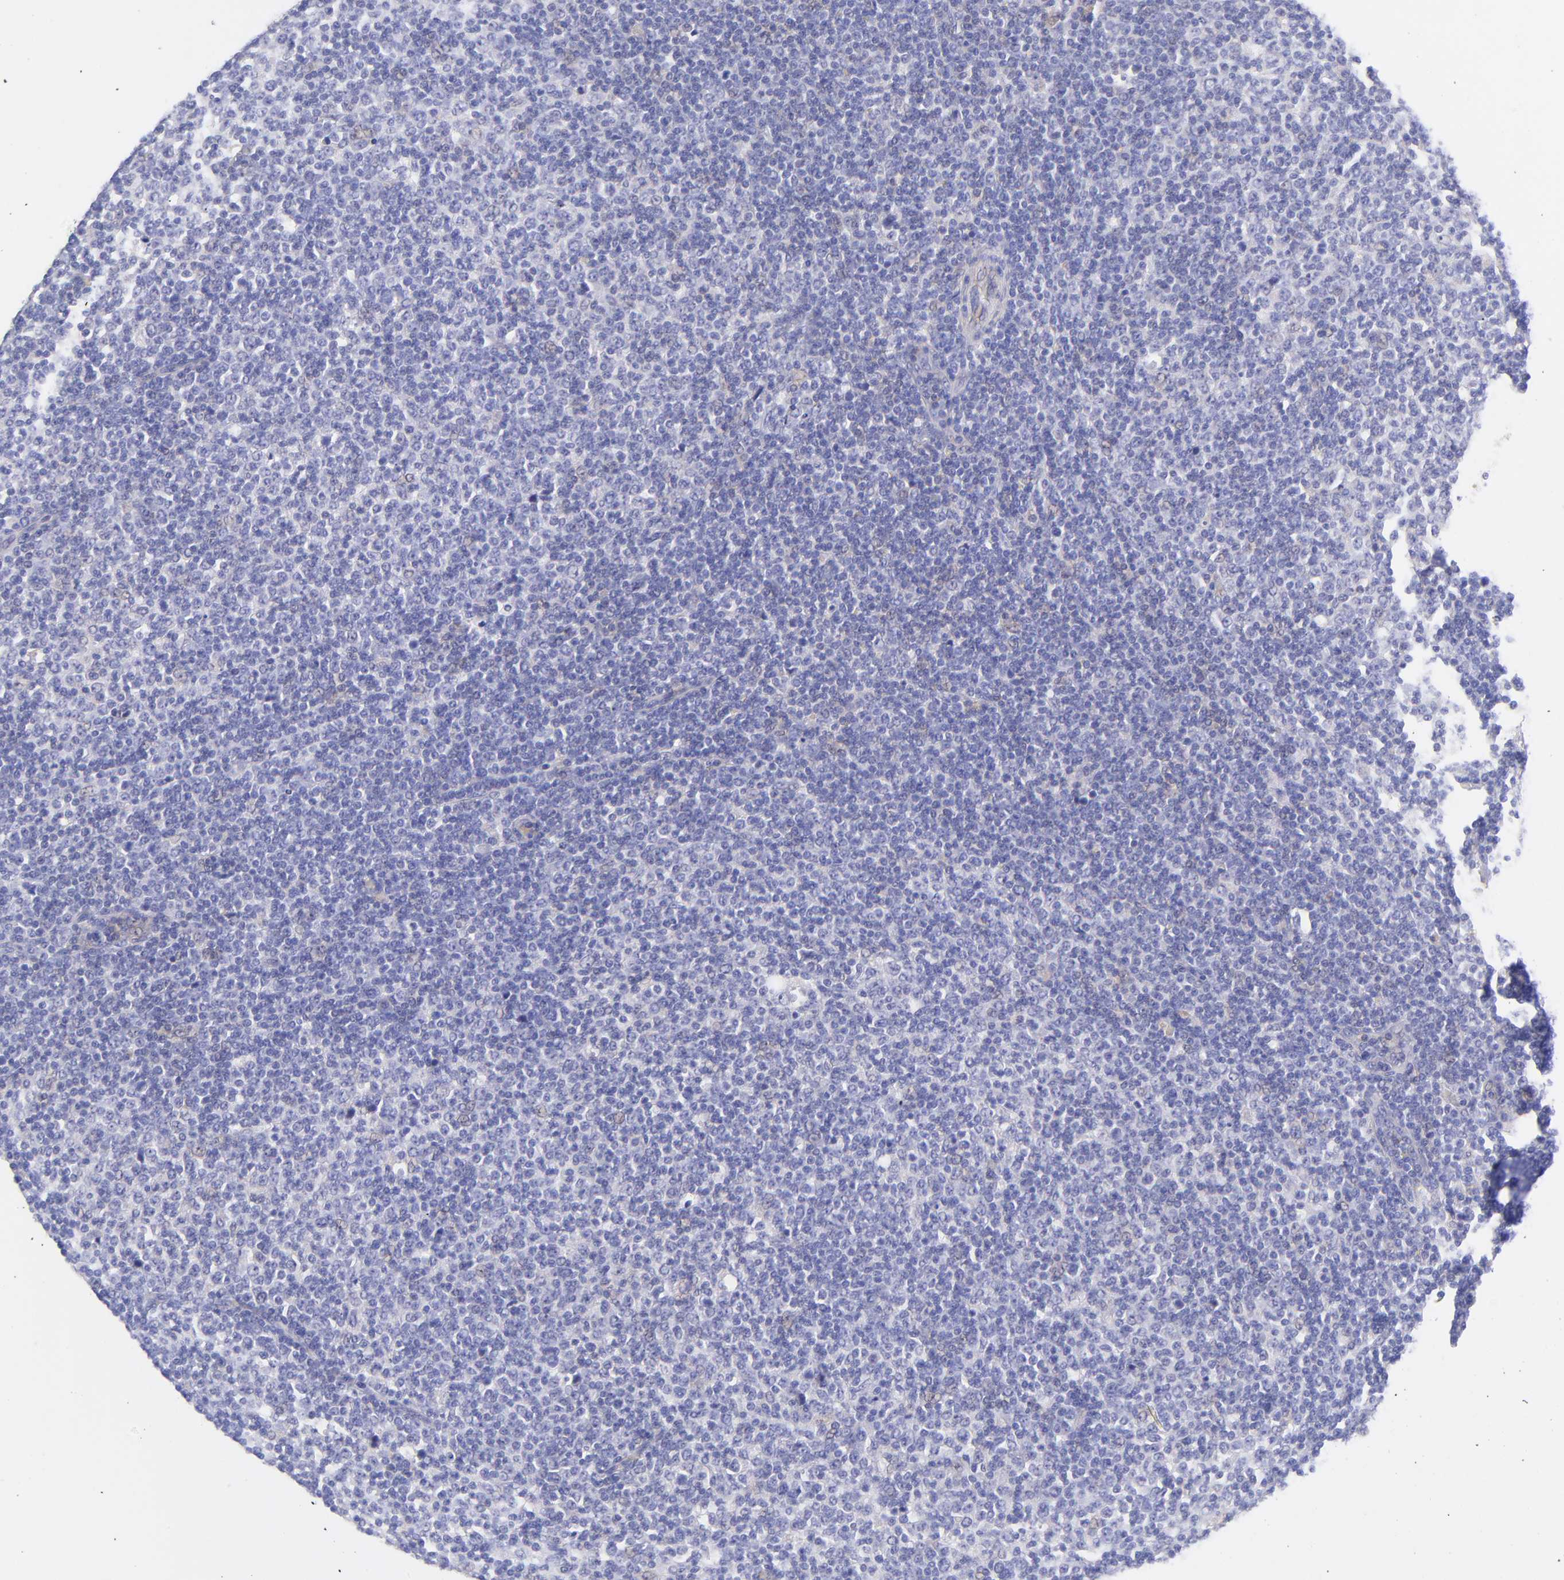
{"staining": {"intensity": "negative", "quantity": "none", "location": "none"}, "tissue": "lymphoma", "cell_type": "Tumor cells", "image_type": "cancer", "snomed": [{"axis": "morphology", "description": "Malignant lymphoma, non-Hodgkin's type, Low grade"}, {"axis": "topography", "description": "Lymph node"}], "caption": "Immunohistochemical staining of malignant lymphoma, non-Hodgkin's type (low-grade) reveals no significant expression in tumor cells. (DAB immunohistochemistry (IHC), high magnification).", "gene": "FRMPD3", "patient": {"sex": "male", "age": 70}}